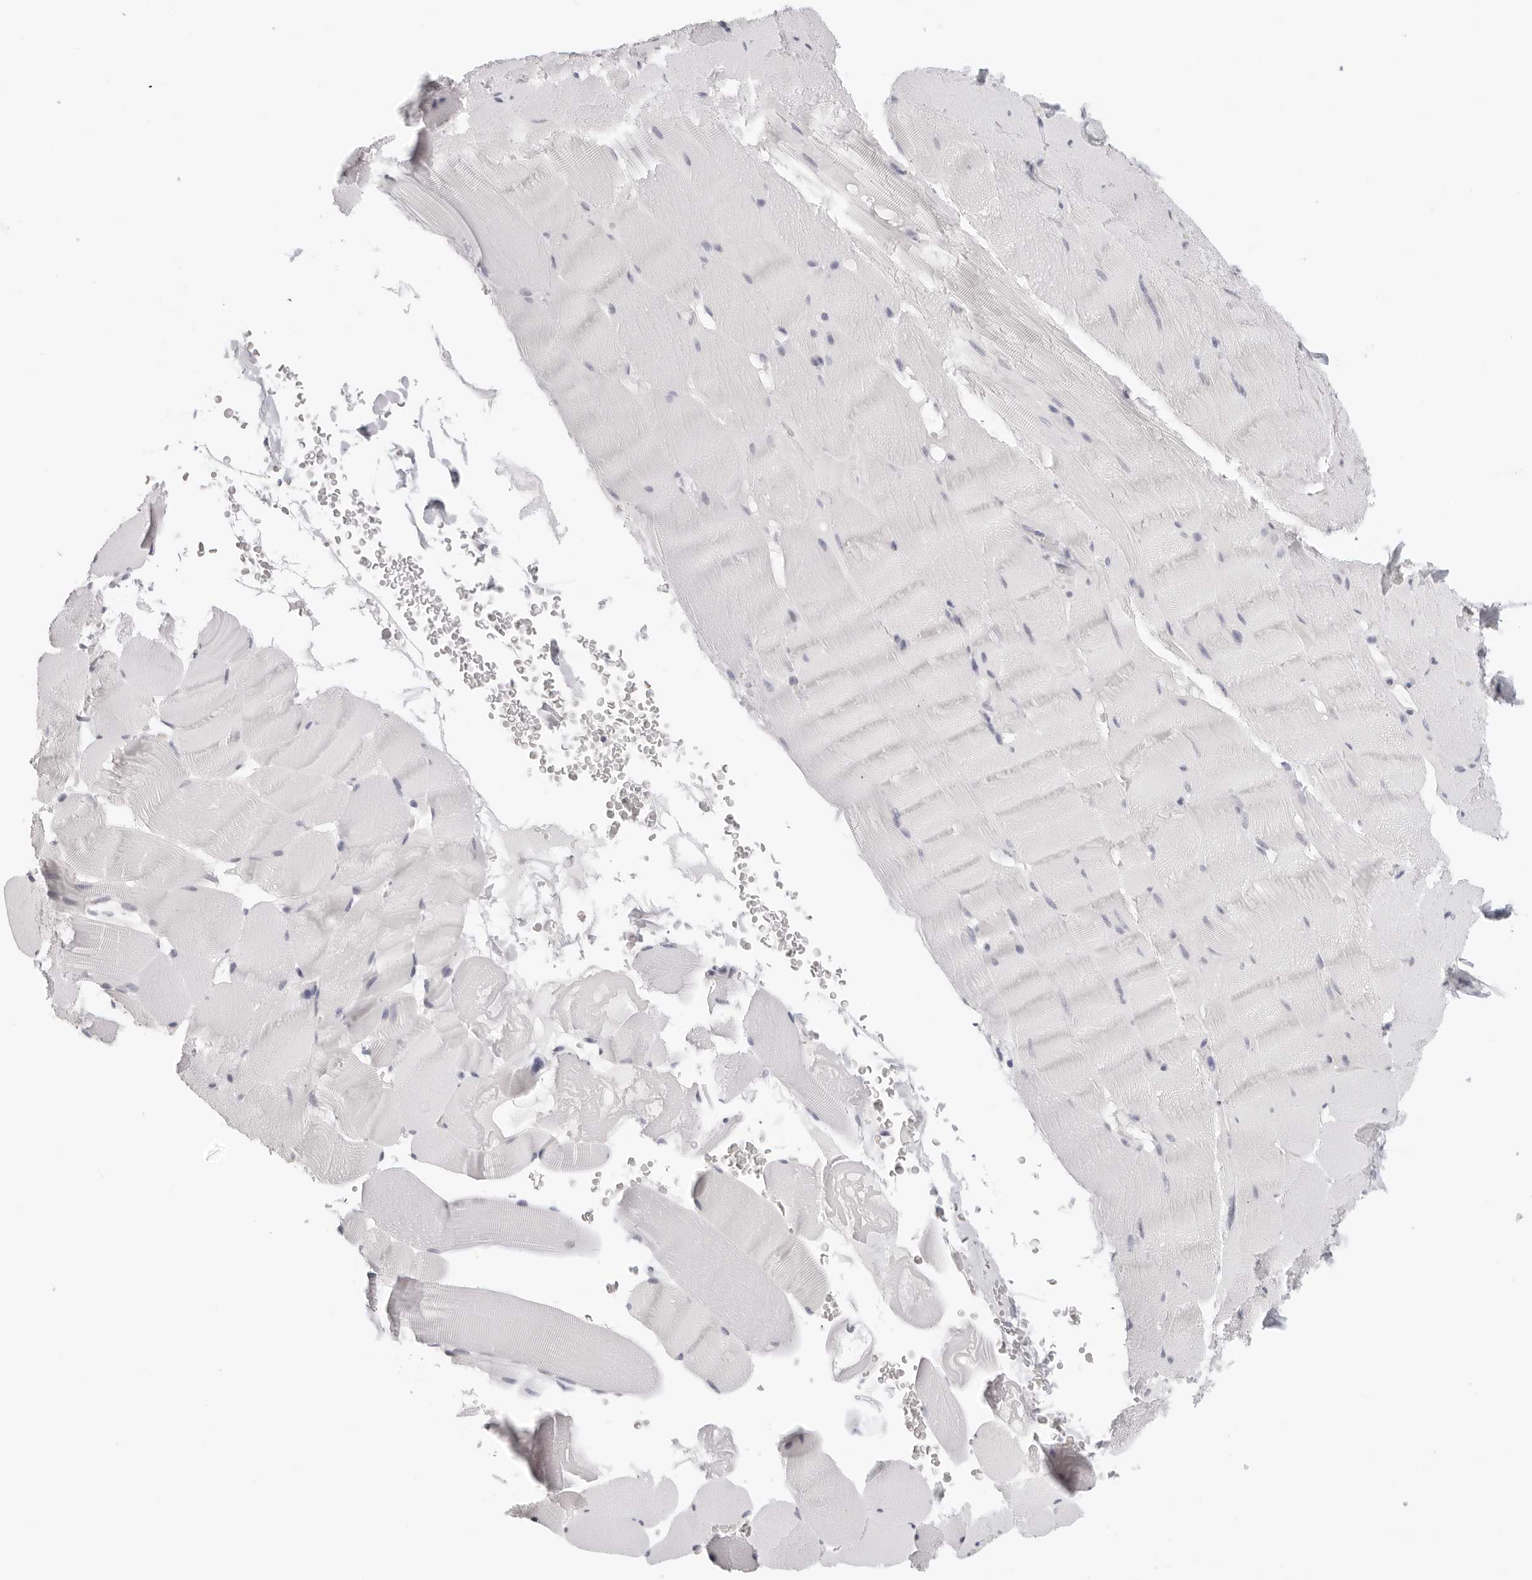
{"staining": {"intensity": "negative", "quantity": "none", "location": "none"}, "tissue": "skeletal muscle", "cell_type": "Myocytes", "image_type": "normal", "snomed": [{"axis": "morphology", "description": "Normal tissue, NOS"}, {"axis": "topography", "description": "Skeletal muscle"}], "caption": "Skeletal muscle was stained to show a protein in brown. There is no significant staining in myocytes. (DAB (3,3'-diaminobenzidine) immunohistochemistry (IHC) with hematoxylin counter stain).", "gene": "AGMAT", "patient": {"sex": "male", "age": 62}}